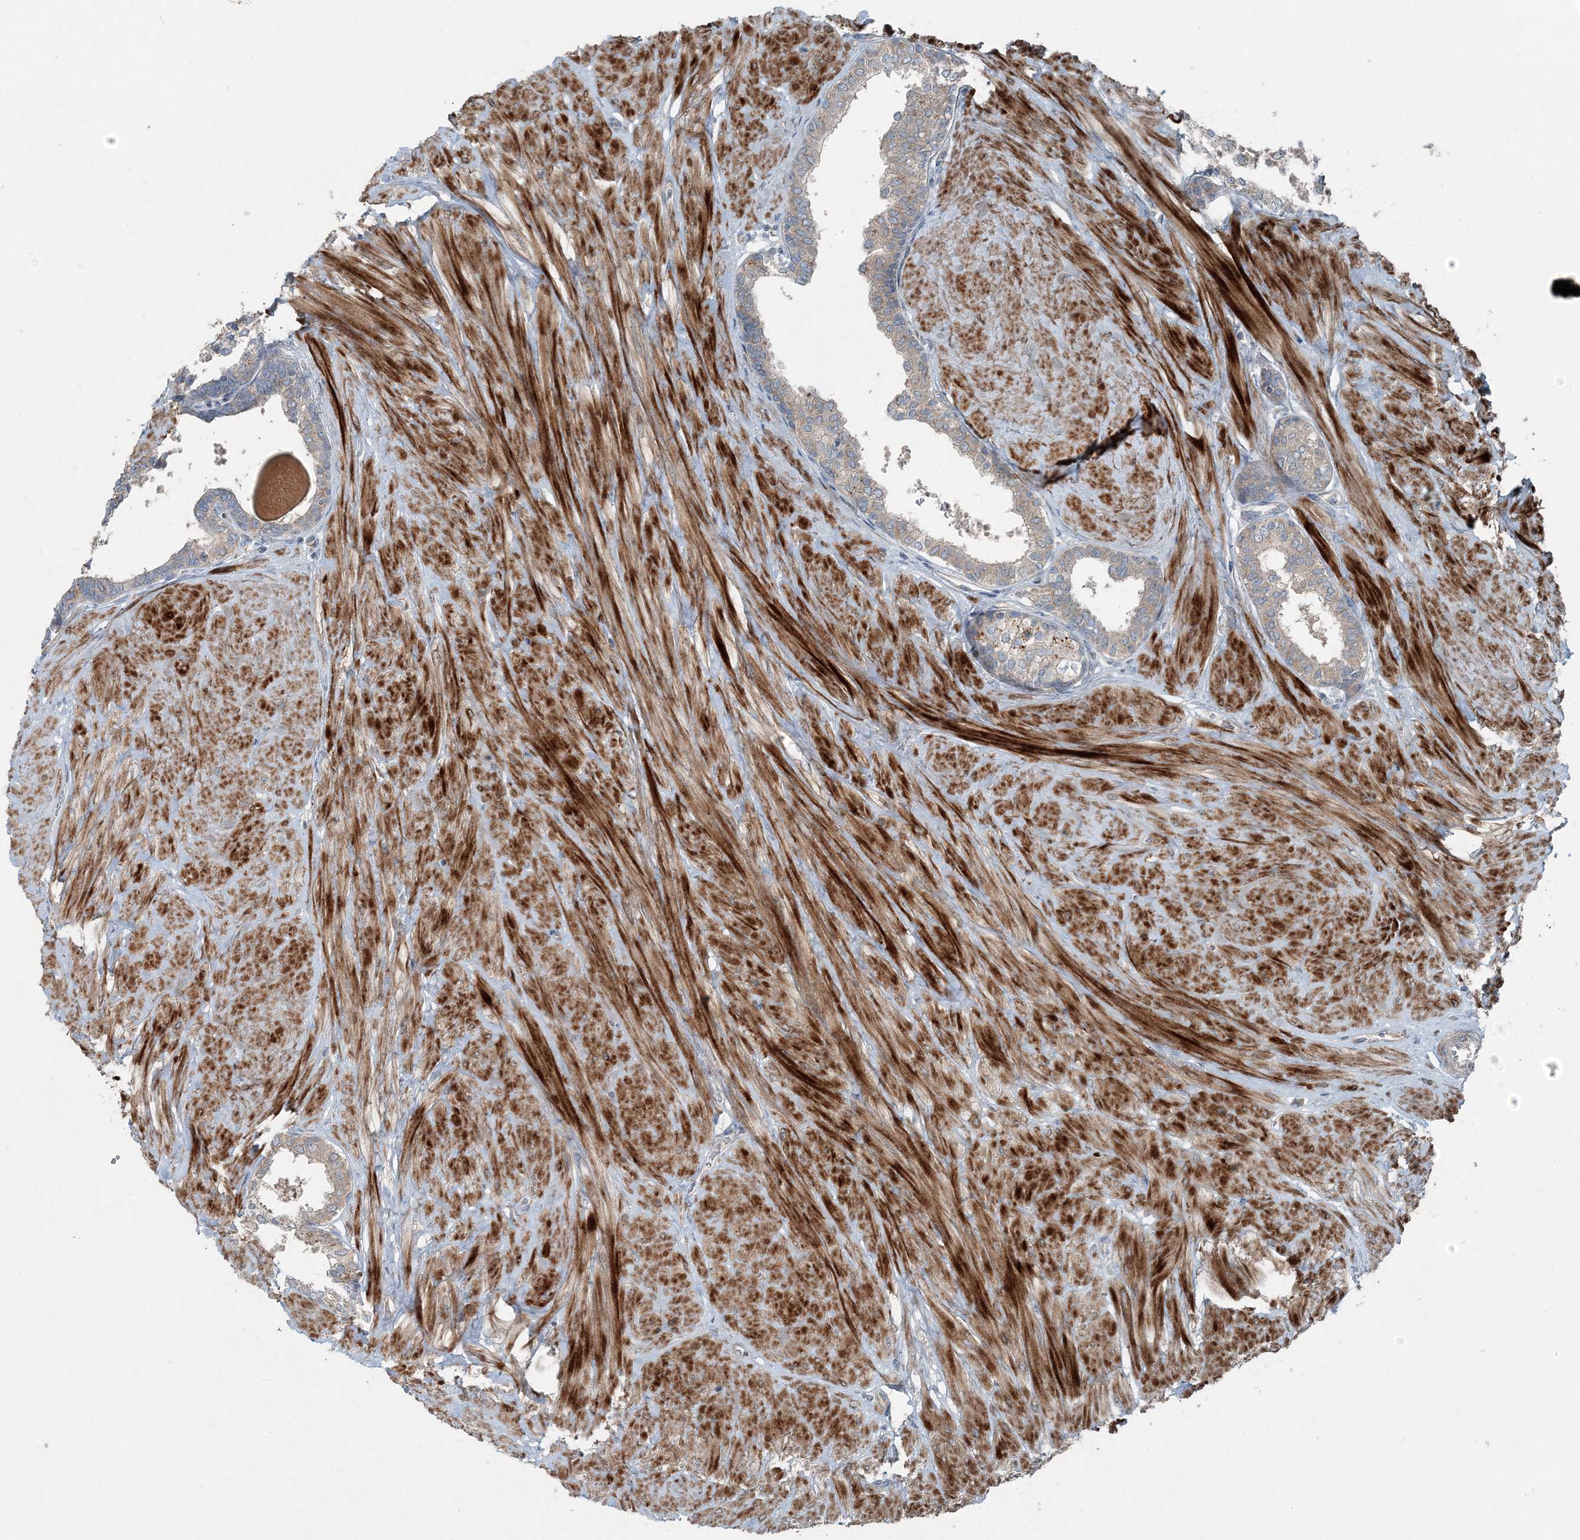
{"staining": {"intensity": "moderate", "quantity": "25%-75%", "location": "cytoplasmic/membranous"}, "tissue": "prostate", "cell_type": "Glandular cells", "image_type": "normal", "snomed": [{"axis": "morphology", "description": "Normal tissue, NOS"}, {"axis": "topography", "description": "Prostate"}], "caption": "IHC photomicrograph of unremarkable prostate: human prostate stained using IHC exhibits medium levels of moderate protein expression localized specifically in the cytoplasmic/membranous of glandular cells, appearing as a cytoplasmic/membranous brown color.", "gene": "INTU", "patient": {"sex": "male", "age": 48}}